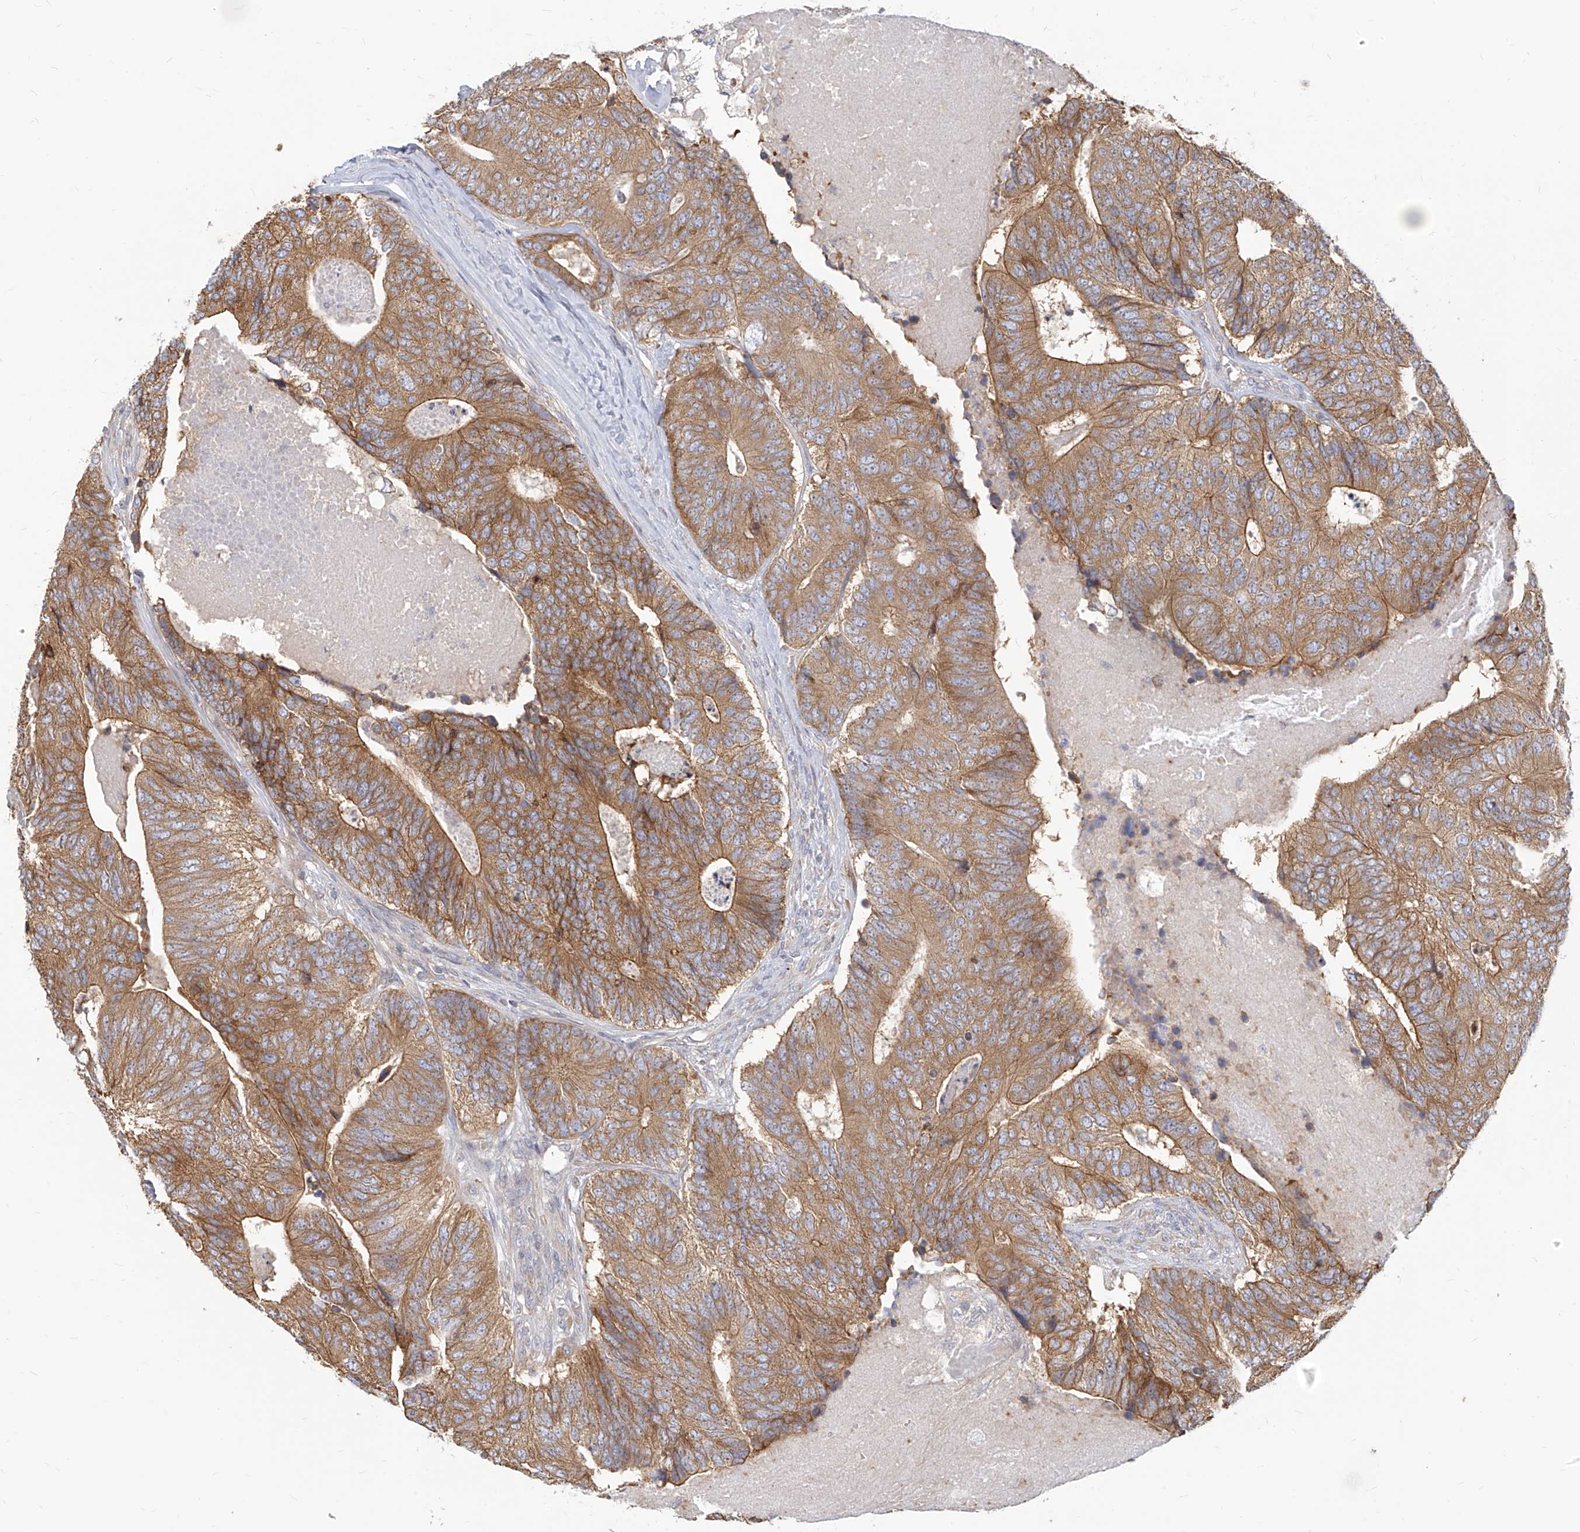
{"staining": {"intensity": "moderate", "quantity": ">75%", "location": "cytoplasmic/membranous"}, "tissue": "colorectal cancer", "cell_type": "Tumor cells", "image_type": "cancer", "snomed": [{"axis": "morphology", "description": "Adenocarcinoma, NOS"}, {"axis": "topography", "description": "Colon"}], "caption": "A photomicrograph of human colorectal cancer (adenocarcinoma) stained for a protein displays moderate cytoplasmic/membranous brown staining in tumor cells.", "gene": "FAM83B", "patient": {"sex": "female", "age": 67}}